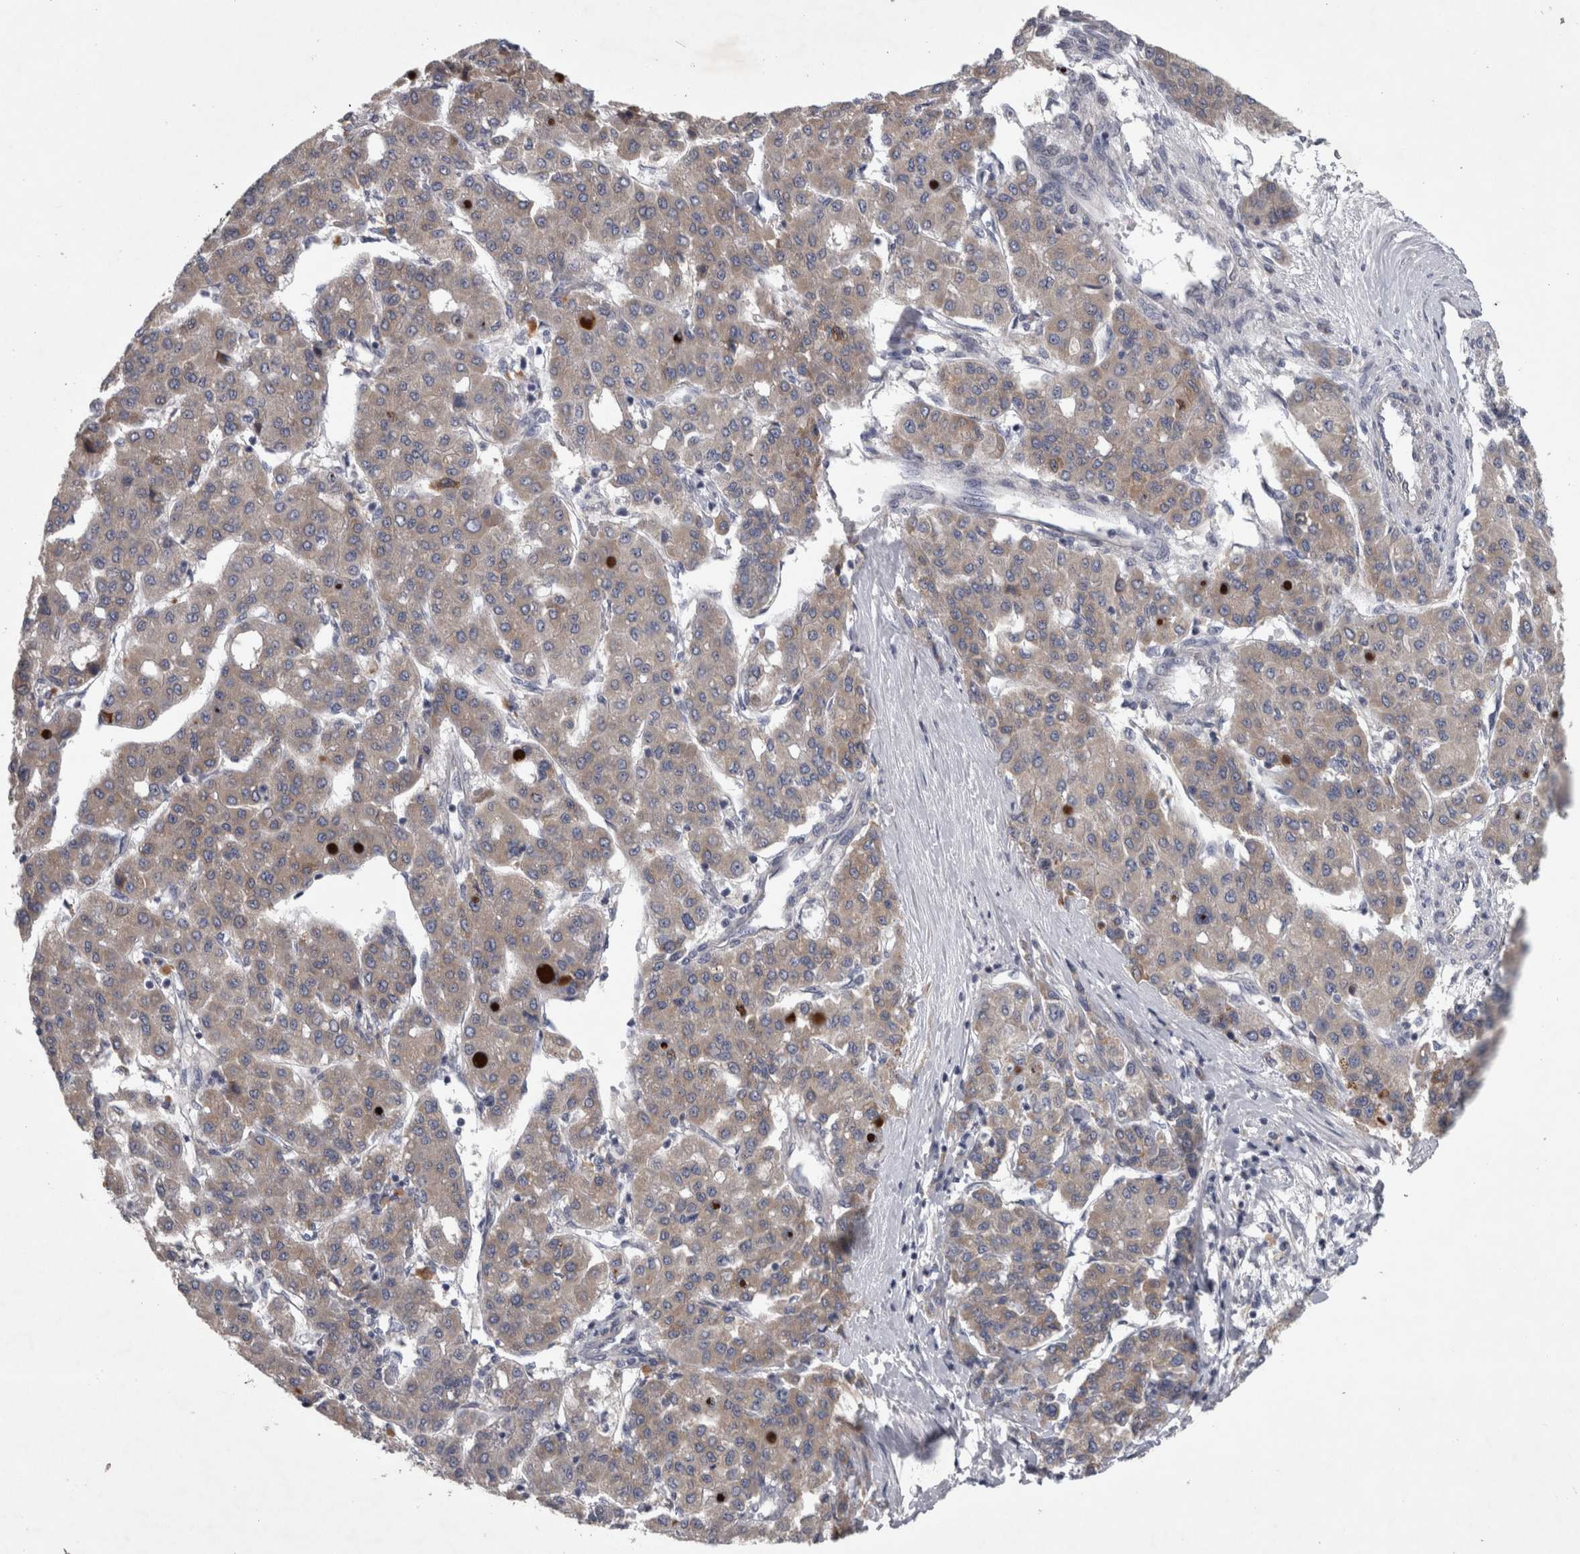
{"staining": {"intensity": "weak", "quantity": "<25%", "location": "cytoplasmic/membranous"}, "tissue": "liver cancer", "cell_type": "Tumor cells", "image_type": "cancer", "snomed": [{"axis": "morphology", "description": "Carcinoma, Hepatocellular, NOS"}, {"axis": "topography", "description": "Liver"}], "caption": "Immunohistochemistry (IHC) micrograph of neoplastic tissue: human liver hepatocellular carcinoma stained with DAB (3,3'-diaminobenzidine) displays no significant protein expression in tumor cells.", "gene": "DBT", "patient": {"sex": "male", "age": 65}}